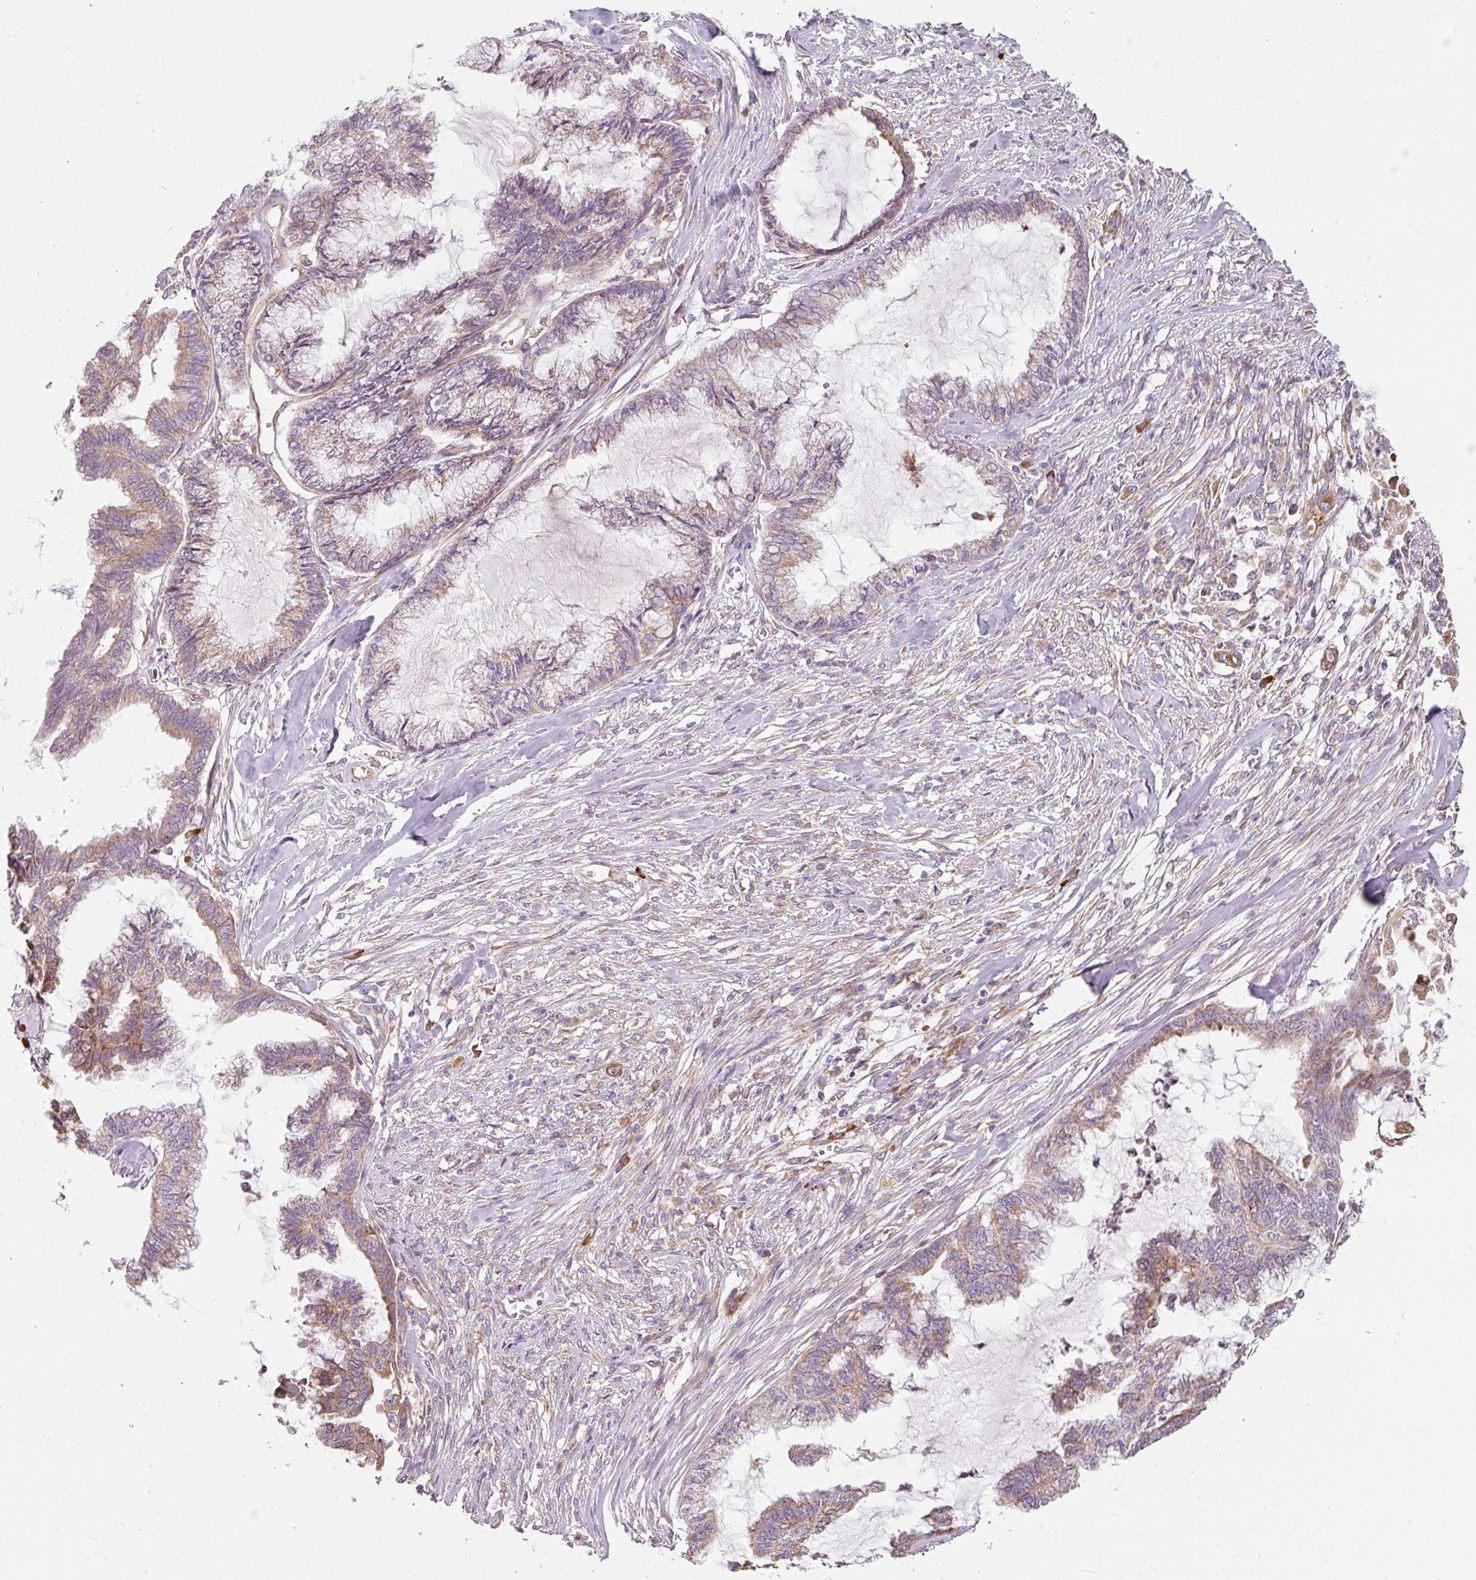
{"staining": {"intensity": "moderate", "quantity": "25%-75%", "location": "cytoplasmic/membranous"}, "tissue": "endometrial cancer", "cell_type": "Tumor cells", "image_type": "cancer", "snomed": [{"axis": "morphology", "description": "Adenocarcinoma, NOS"}, {"axis": "topography", "description": "Endometrium"}], "caption": "This micrograph exhibits immunohistochemistry (IHC) staining of human adenocarcinoma (endometrial), with medium moderate cytoplasmic/membranous staining in approximately 25%-75% of tumor cells.", "gene": "MORN4", "patient": {"sex": "female", "age": 86}}